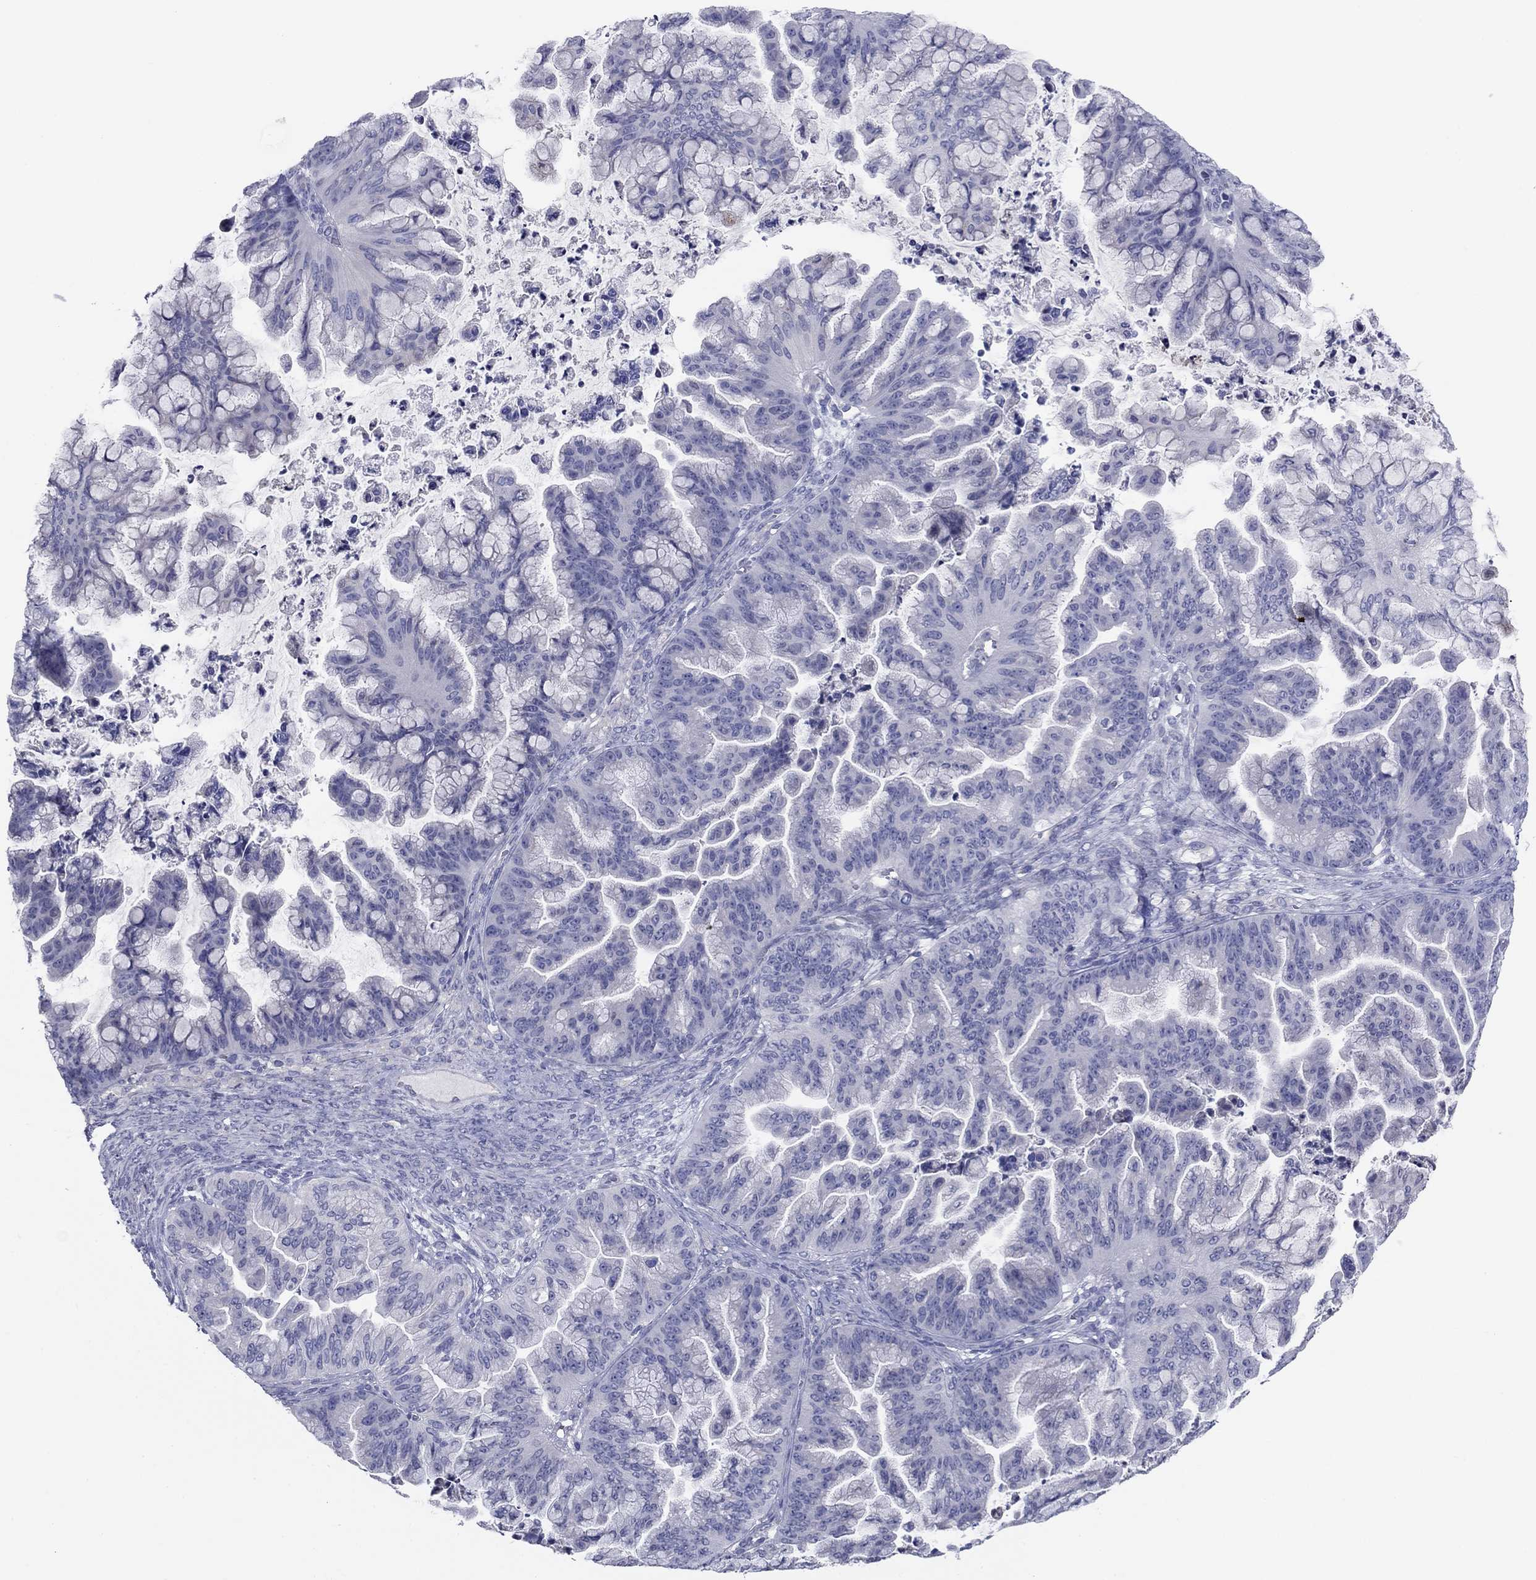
{"staining": {"intensity": "negative", "quantity": "none", "location": "none"}, "tissue": "ovarian cancer", "cell_type": "Tumor cells", "image_type": "cancer", "snomed": [{"axis": "morphology", "description": "Cystadenocarcinoma, mucinous, NOS"}, {"axis": "topography", "description": "Ovary"}], "caption": "DAB (3,3'-diaminobenzidine) immunohistochemical staining of human ovarian mucinous cystadenocarcinoma exhibits no significant expression in tumor cells. (DAB immunohistochemistry, high magnification).", "gene": "GRK7", "patient": {"sex": "female", "age": 67}}